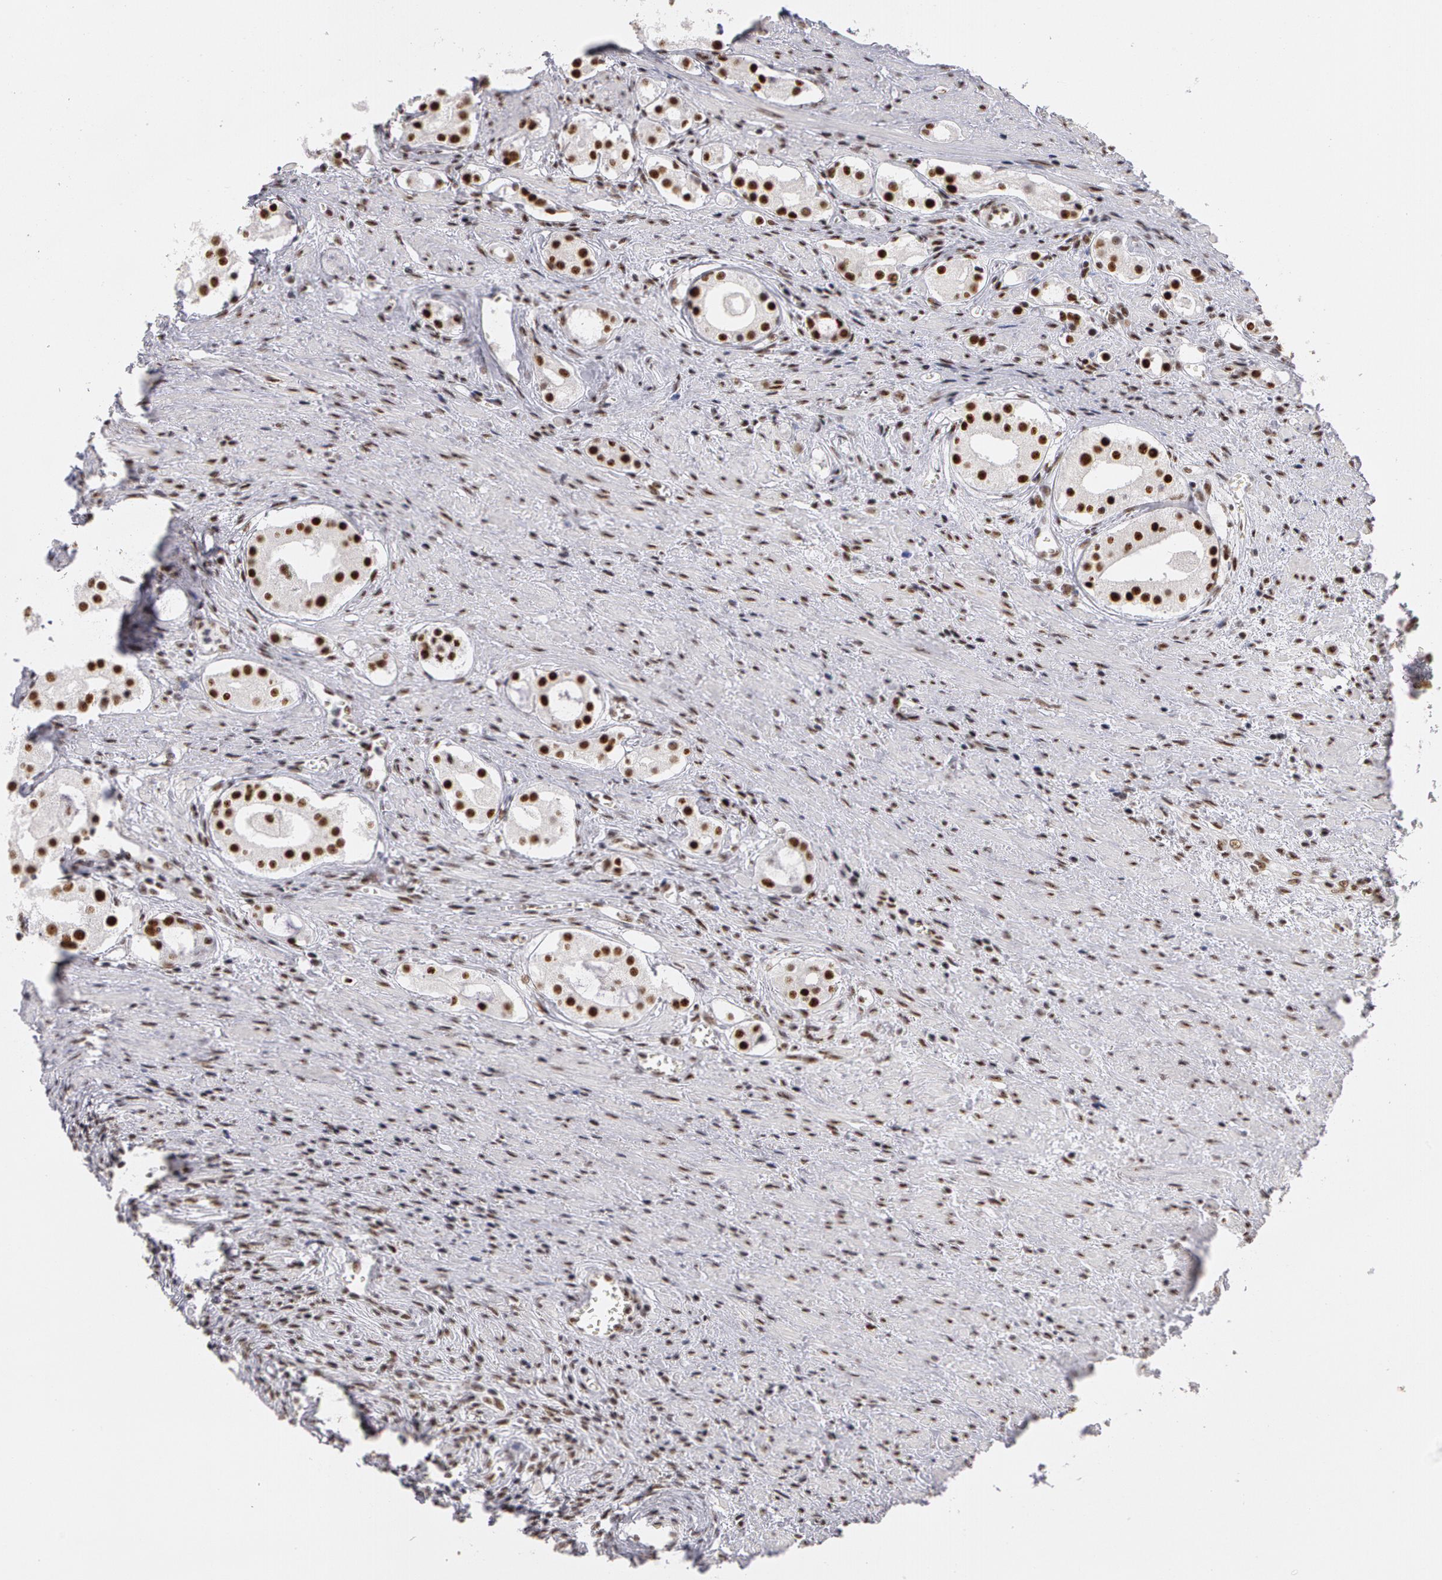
{"staining": {"intensity": "moderate", "quantity": ">75%", "location": "nuclear"}, "tissue": "prostate cancer", "cell_type": "Tumor cells", "image_type": "cancer", "snomed": [{"axis": "morphology", "description": "Adenocarcinoma, Medium grade"}, {"axis": "topography", "description": "Prostate"}], "caption": "Human prostate medium-grade adenocarcinoma stained for a protein (brown) demonstrates moderate nuclear positive expression in approximately >75% of tumor cells.", "gene": "PNN", "patient": {"sex": "male", "age": 73}}